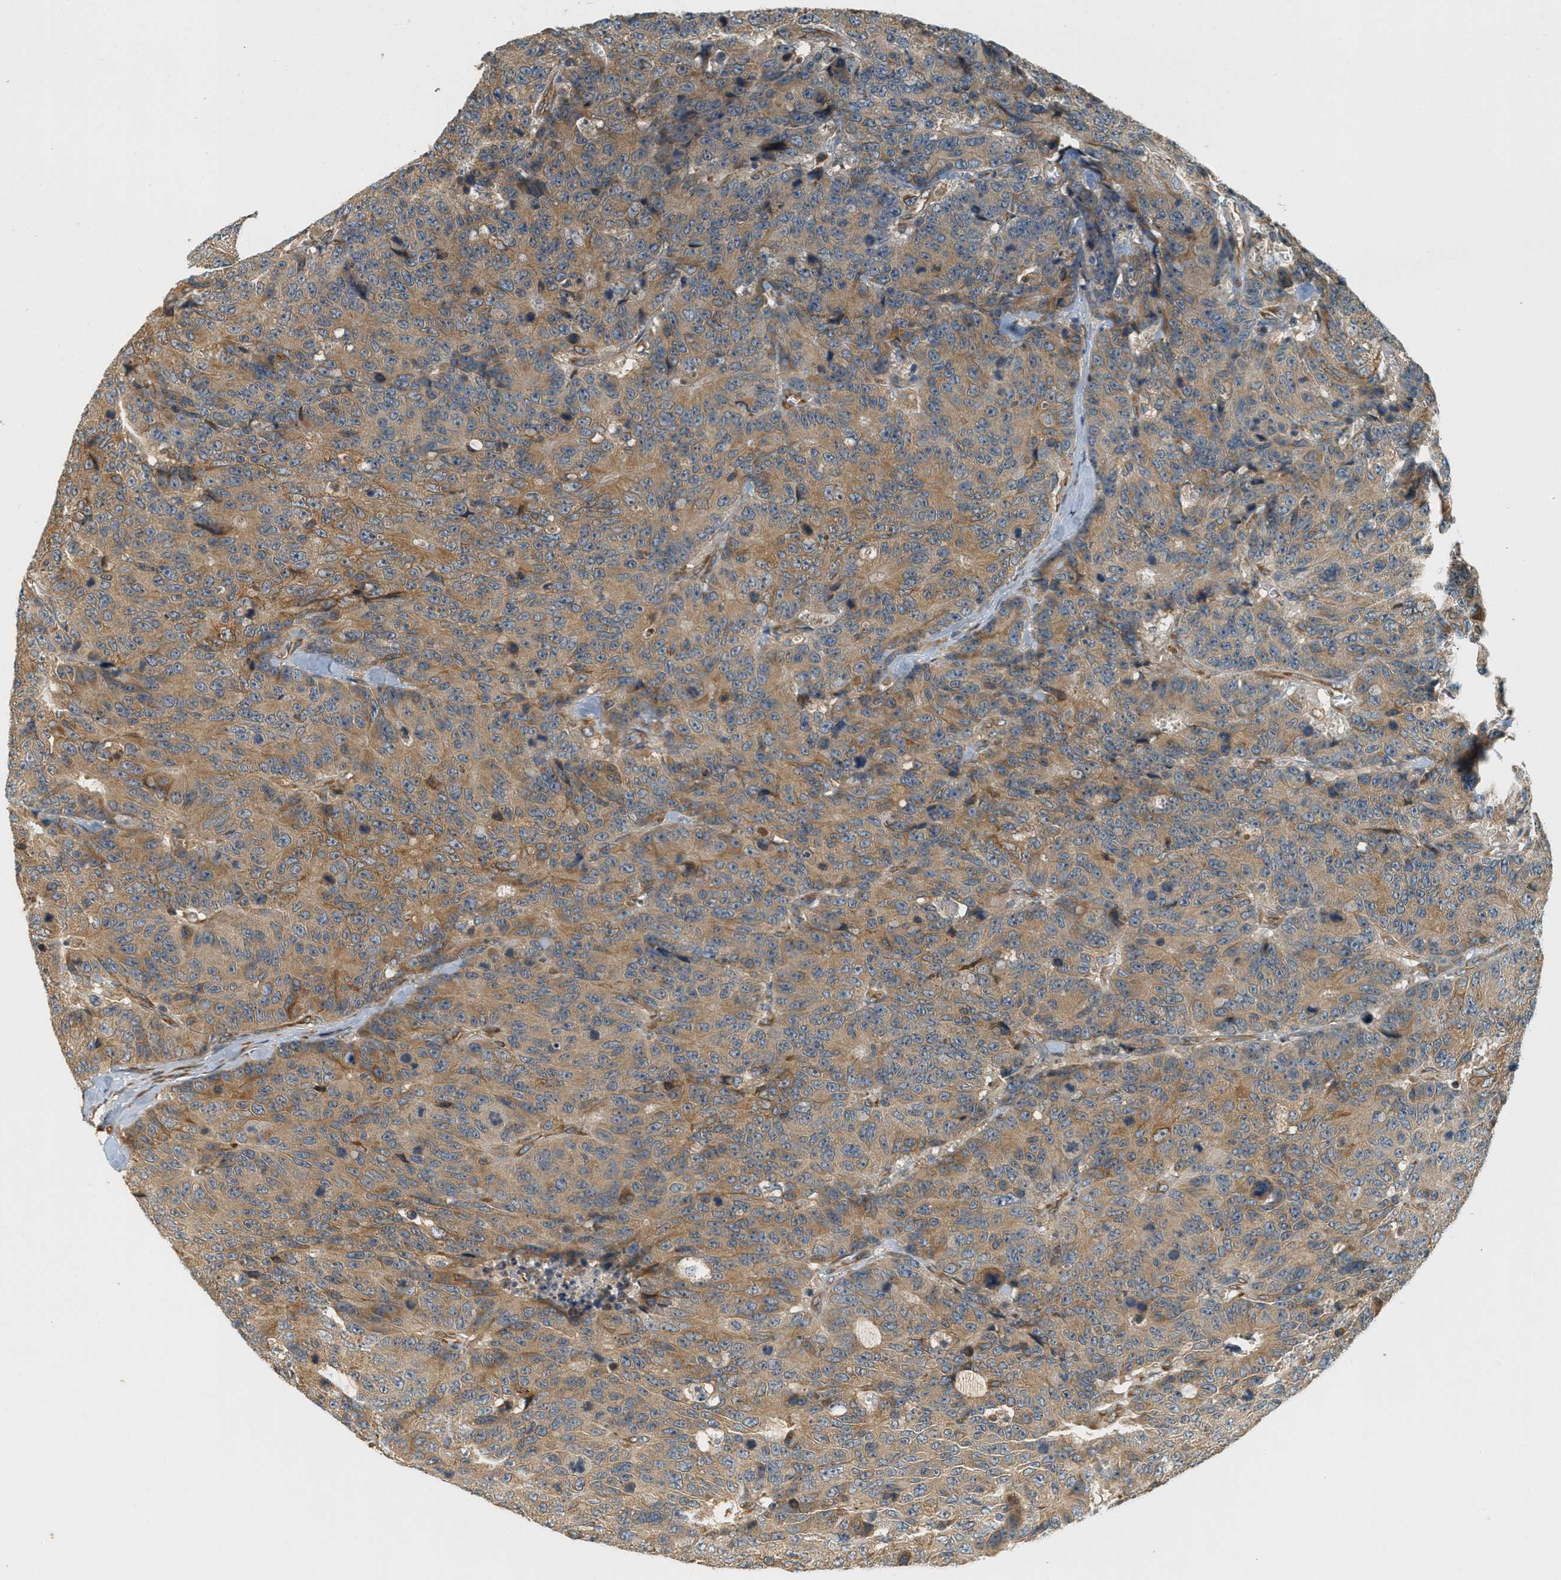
{"staining": {"intensity": "moderate", "quantity": ">75%", "location": "cytoplasmic/membranous"}, "tissue": "colorectal cancer", "cell_type": "Tumor cells", "image_type": "cancer", "snomed": [{"axis": "morphology", "description": "Adenocarcinoma, NOS"}, {"axis": "topography", "description": "Colon"}], "caption": "The image displays staining of colorectal cancer (adenocarcinoma), revealing moderate cytoplasmic/membranous protein staining (brown color) within tumor cells.", "gene": "PDK1", "patient": {"sex": "female", "age": 86}}